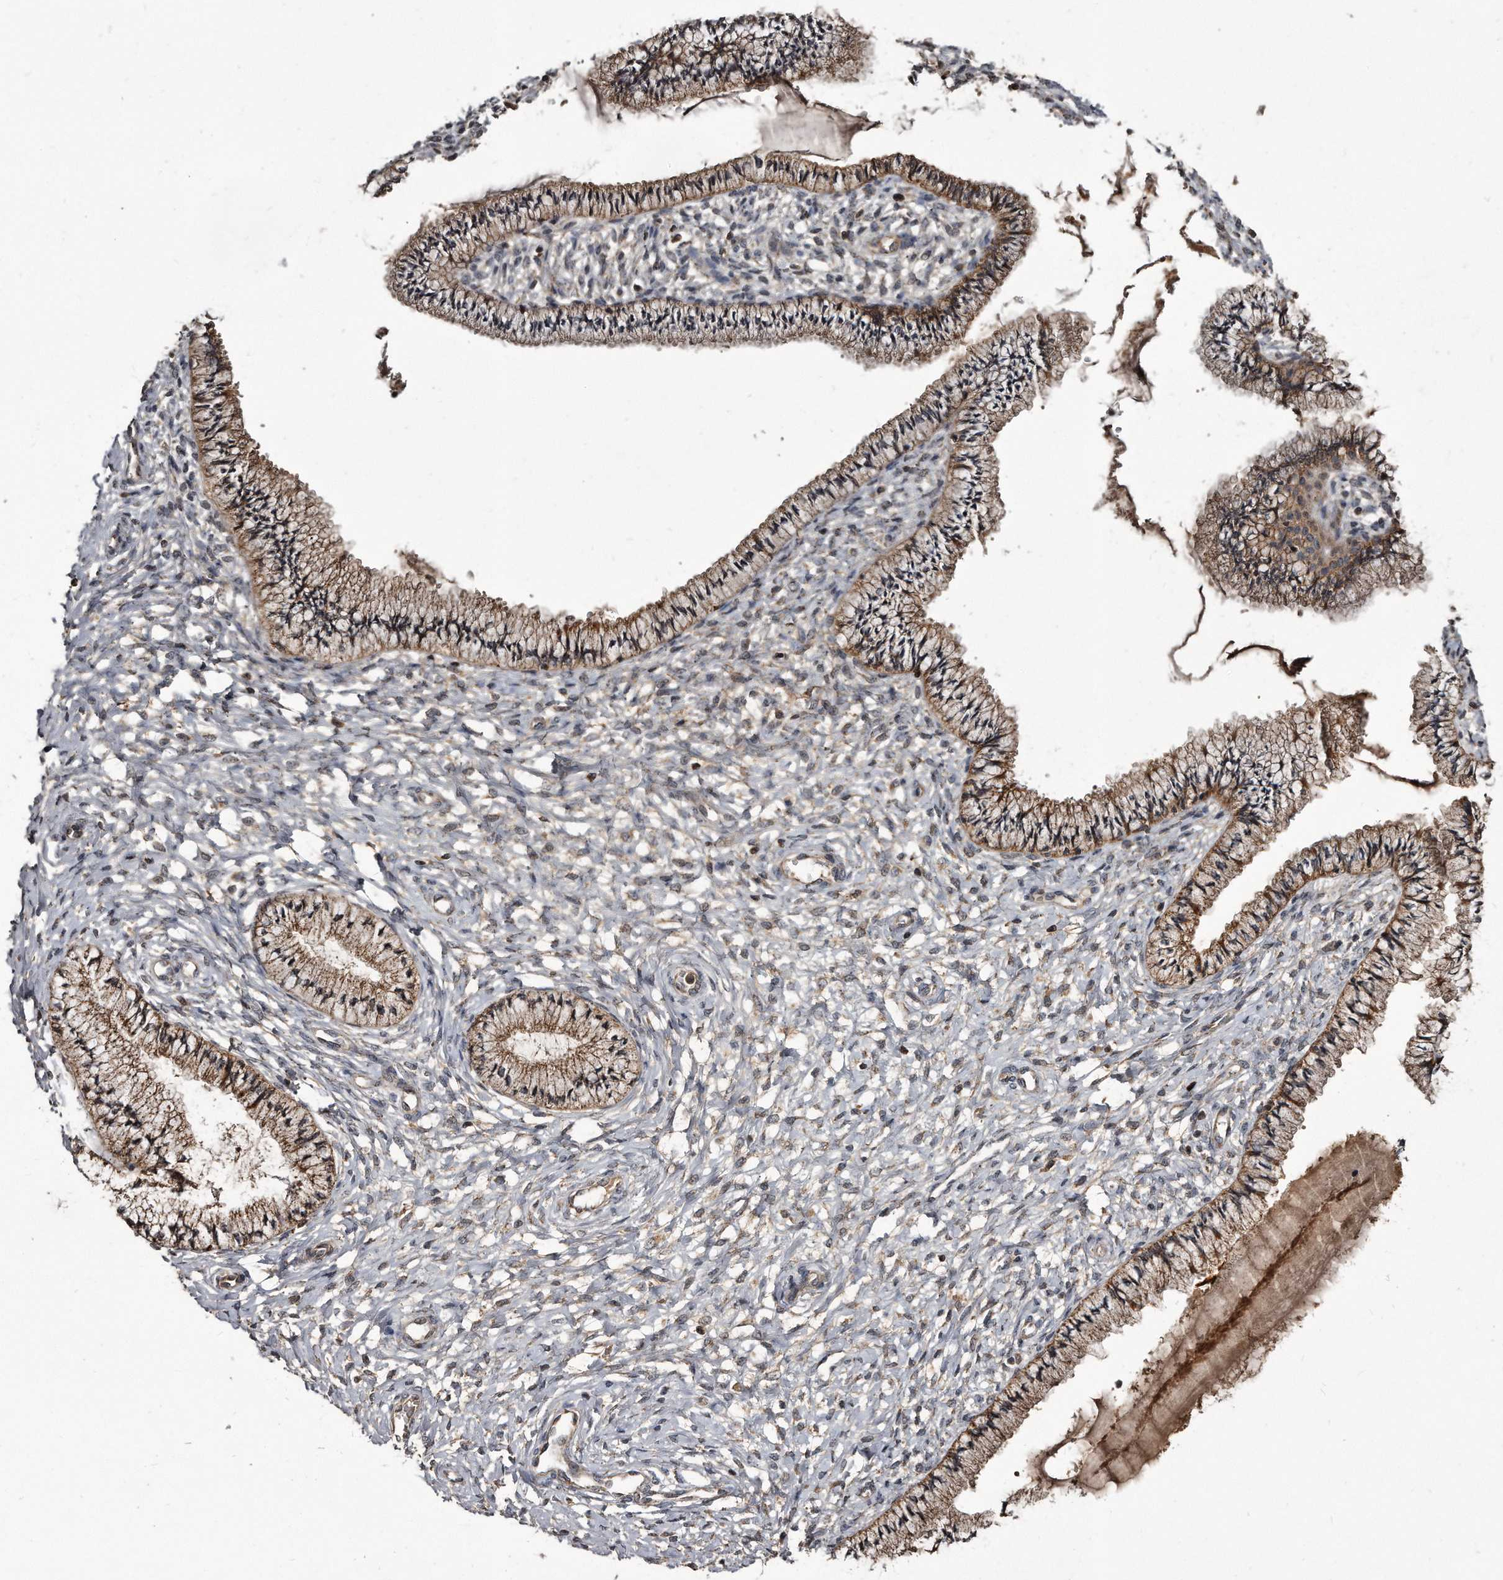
{"staining": {"intensity": "moderate", "quantity": ">75%", "location": "cytoplasmic/membranous"}, "tissue": "cervix", "cell_type": "Glandular cells", "image_type": "normal", "snomed": [{"axis": "morphology", "description": "Normal tissue, NOS"}, {"axis": "topography", "description": "Cervix"}], "caption": "Glandular cells show moderate cytoplasmic/membranous expression in about >75% of cells in unremarkable cervix.", "gene": "FAM136A", "patient": {"sex": "female", "age": 36}}